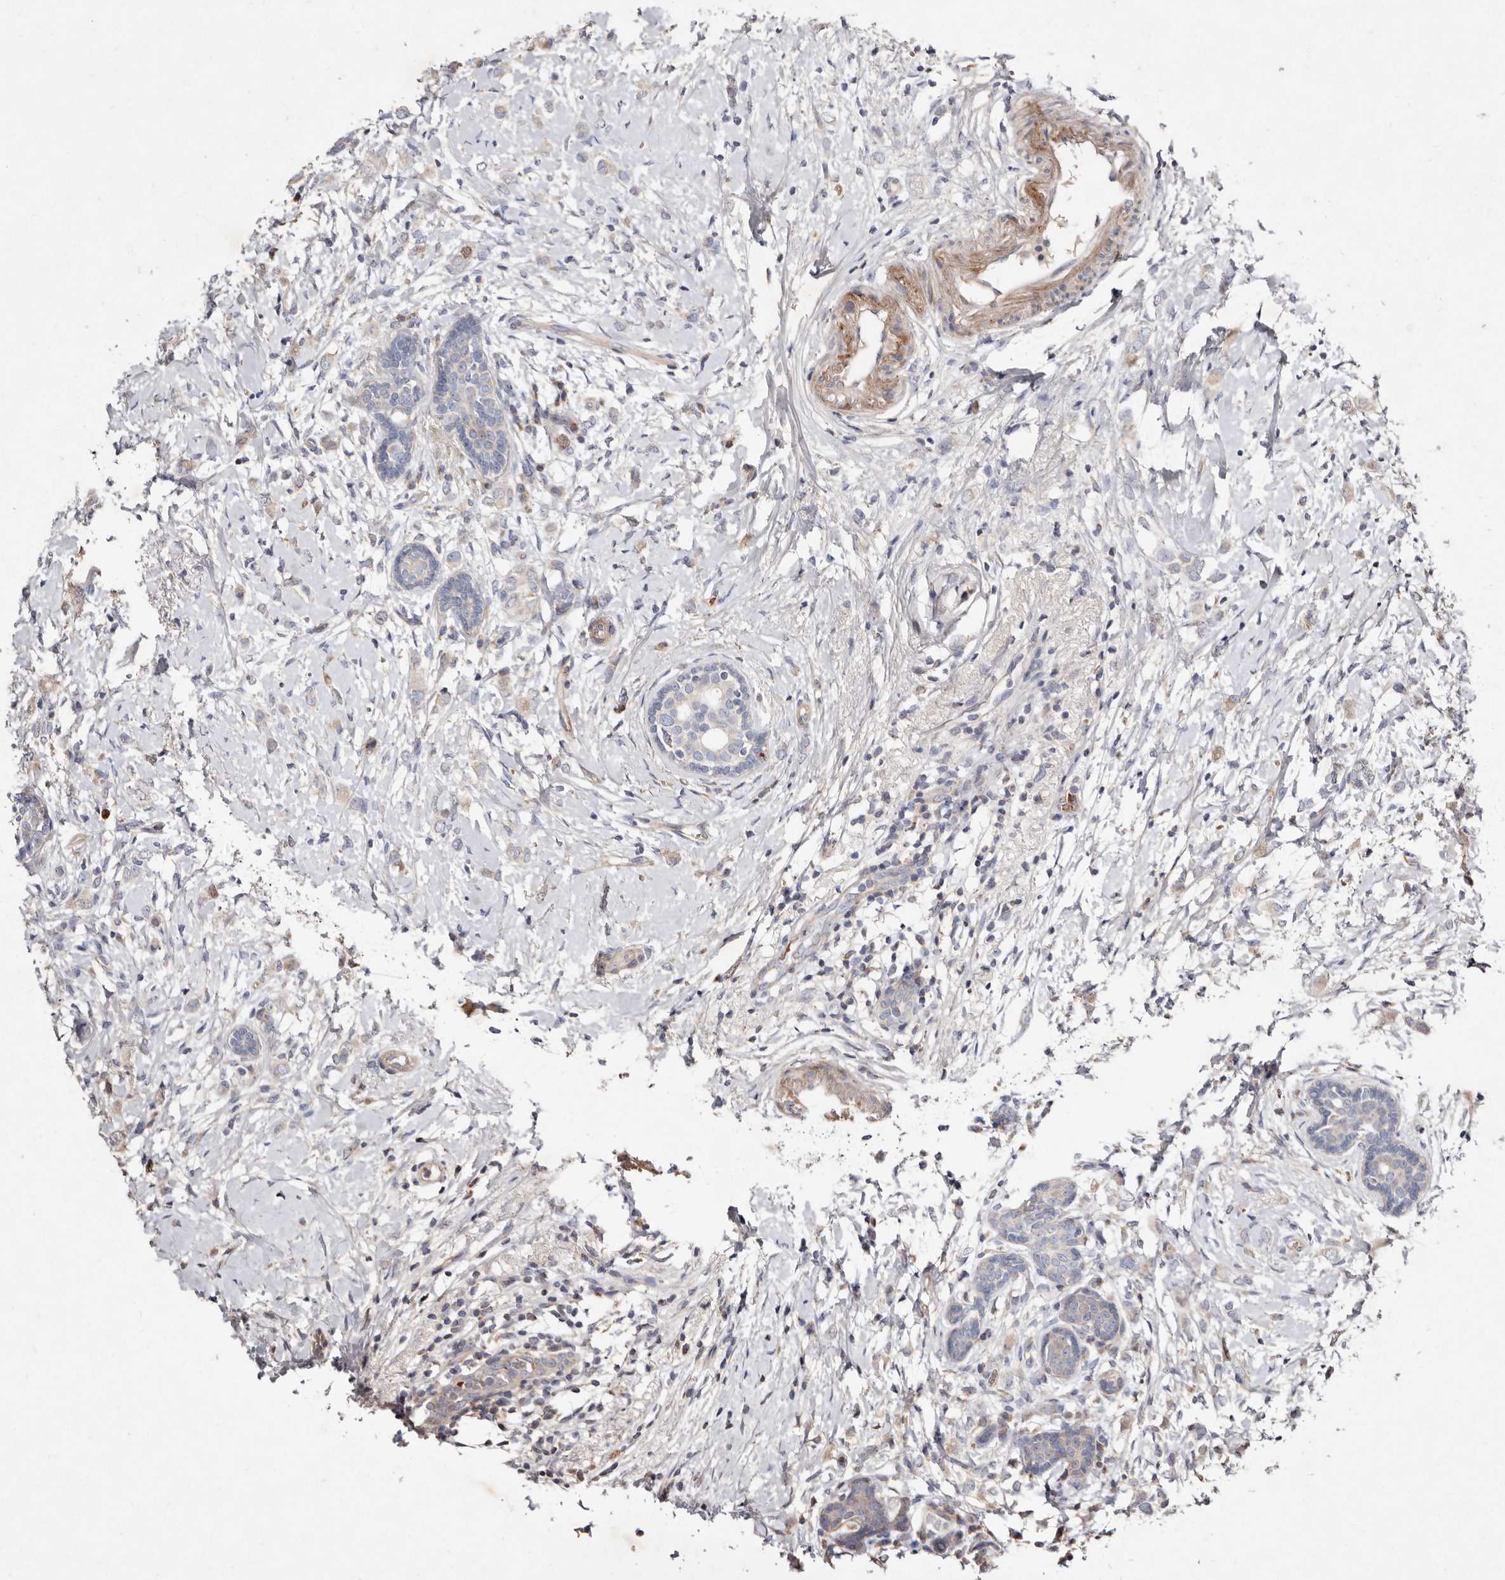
{"staining": {"intensity": "negative", "quantity": "none", "location": "none"}, "tissue": "breast cancer", "cell_type": "Tumor cells", "image_type": "cancer", "snomed": [{"axis": "morphology", "description": "Normal tissue, NOS"}, {"axis": "morphology", "description": "Lobular carcinoma"}, {"axis": "topography", "description": "Breast"}], "caption": "There is no significant positivity in tumor cells of breast lobular carcinoma. The staining is performed using DAB (3,3'-diaminobenzidine) brown chromogen with nuclei counter-stained in using hematoxylin.", "gene": "SLC25A20", "patient": {"sex": "female", "age": 47}}